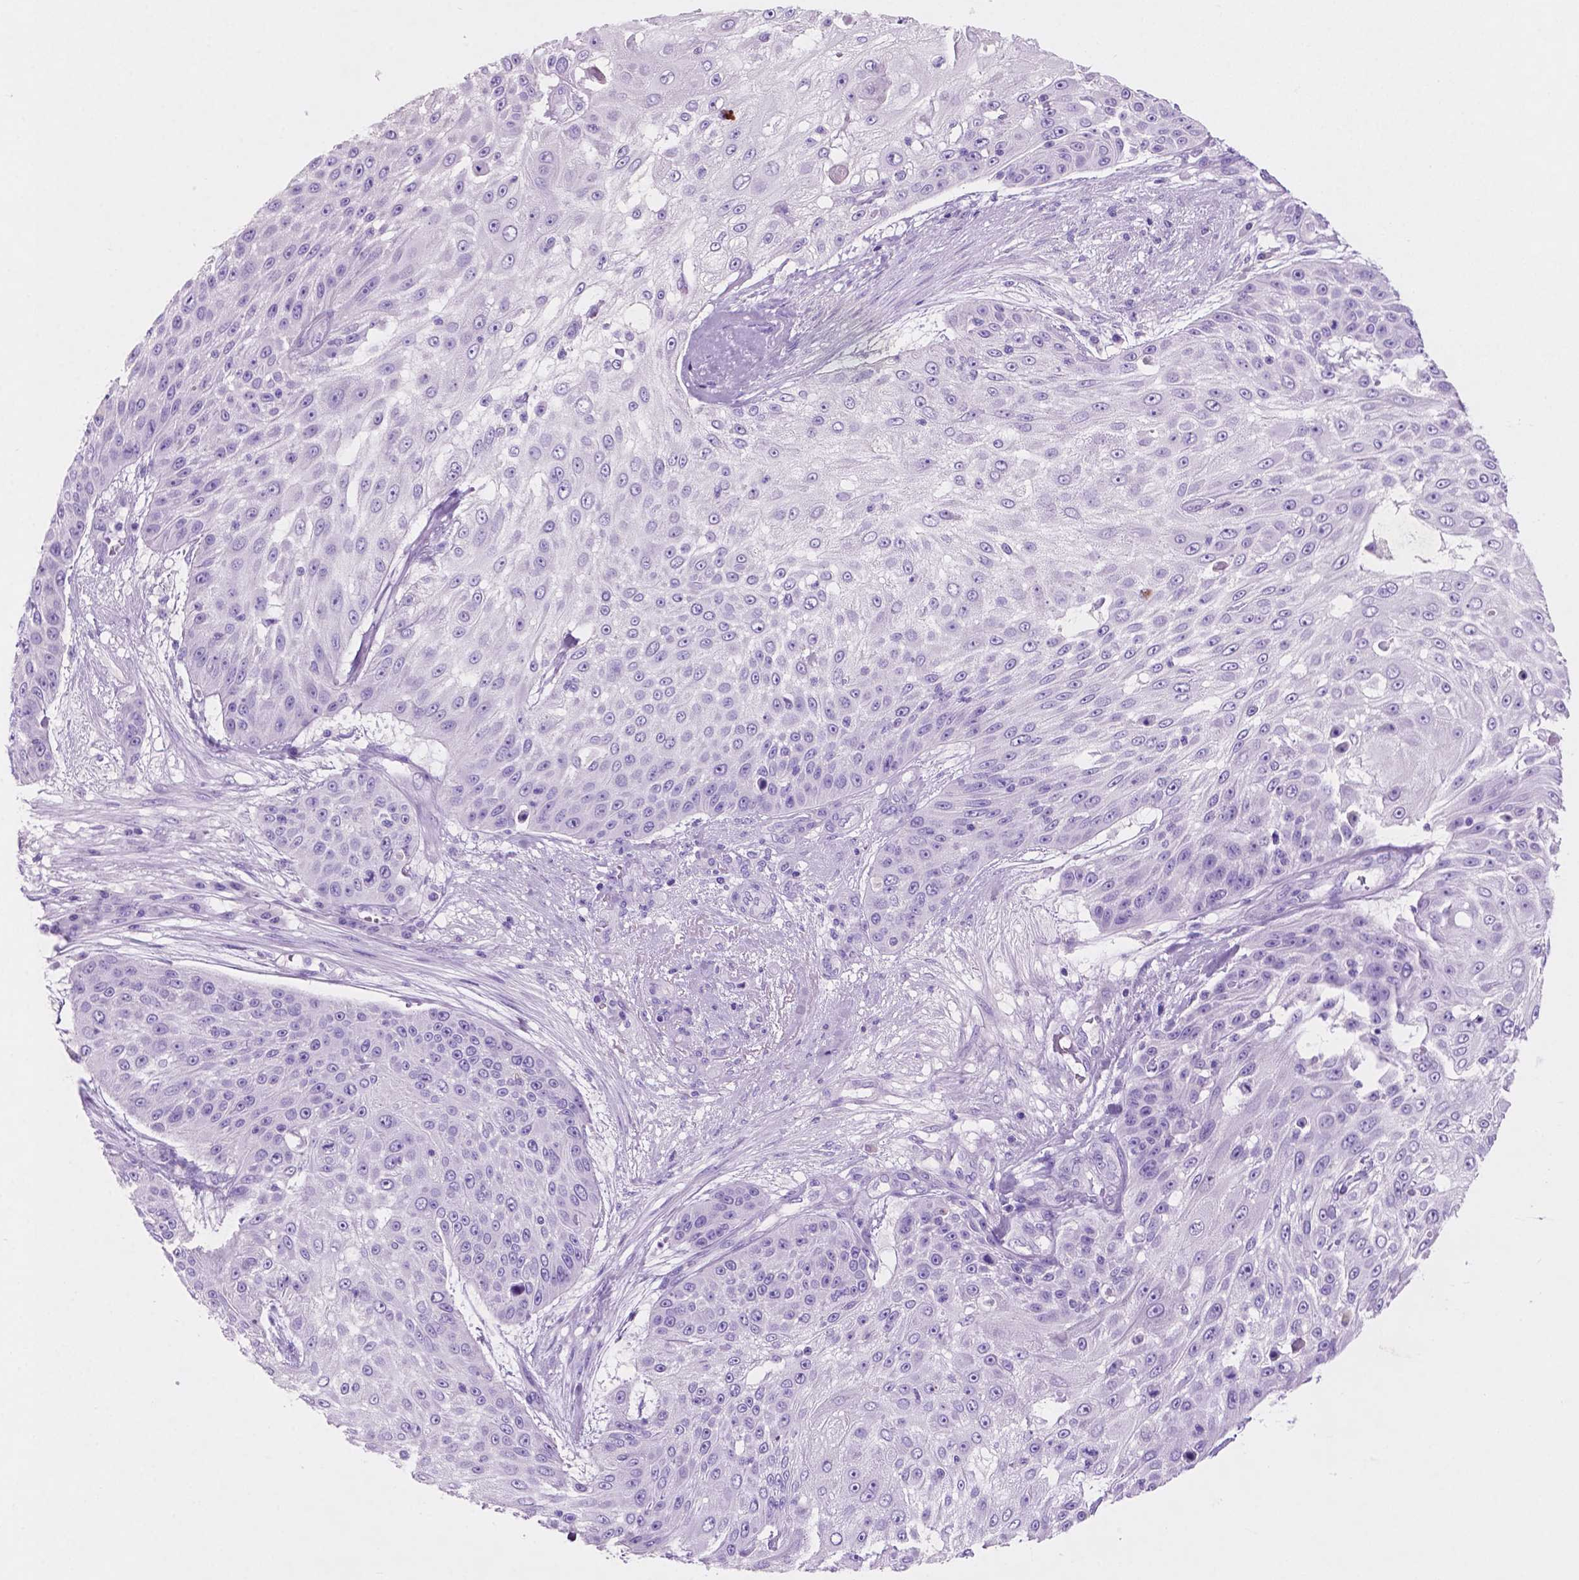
{"staining": {"intensity": "negative", "quantity": "none", "location": "none"}, "tissue": "skin cancer", "cell_type": "Tumor cells", "image_type": "cancer", "snomed": [{"axis": "morphology", "description": "Squamous cell carcinoma, NOS"}, {"axis": "topography", "description": "Skin"}], "caption": "This is a histopathology image of immunohistochemistry (IHC) staining of skin cancer, which shows no staining in tumor cells. (Stains: DAB immunohistochemistry with hematoxylin counter stain, Microscopy: brightfield microscopy at high magnification).", "gene": "POU4F1", "patient": {"sex": "female", "age": 86}}